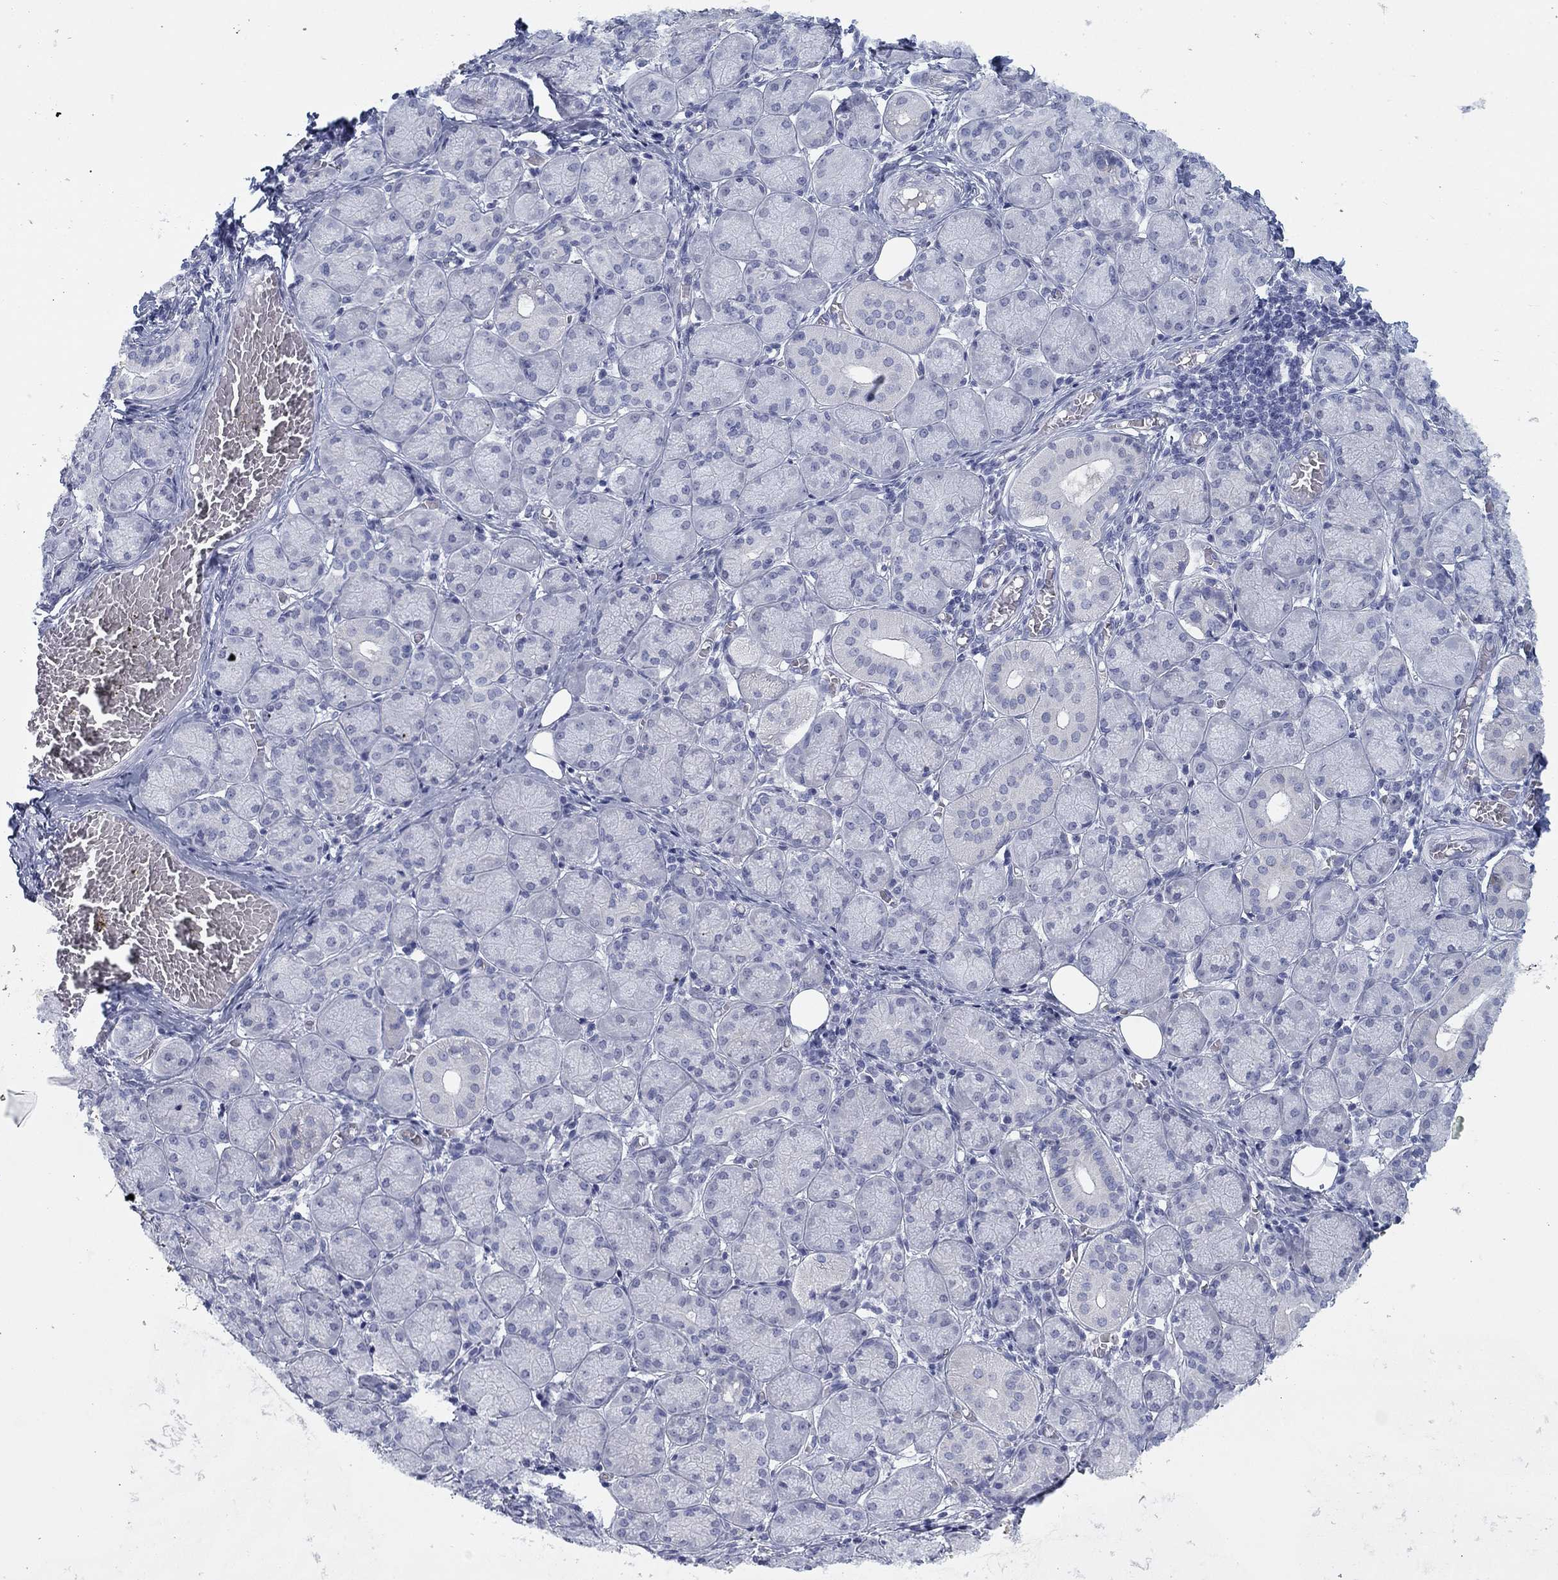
{"staining": {"intensity": "negative", "quantity": "none", "location": "none"}, "tissue": "salivary gland", "cell_type": "Glandular cells", "image_type": "normal", "snomed": [{"axis": "morphology", "description": "Normal tissue, NOS"}, {"axis": "topography", "description": "Salivary gland"}, {"axis": "topography", "description": "Peripheral nerve tissue"}], "caption": "This is an immunohistochemistry photomicrograph of normal human salivary gland. There is no expression in glandular cells.", "gene": "DNAL1", "patient": {"sex": "female", "age": 24}}